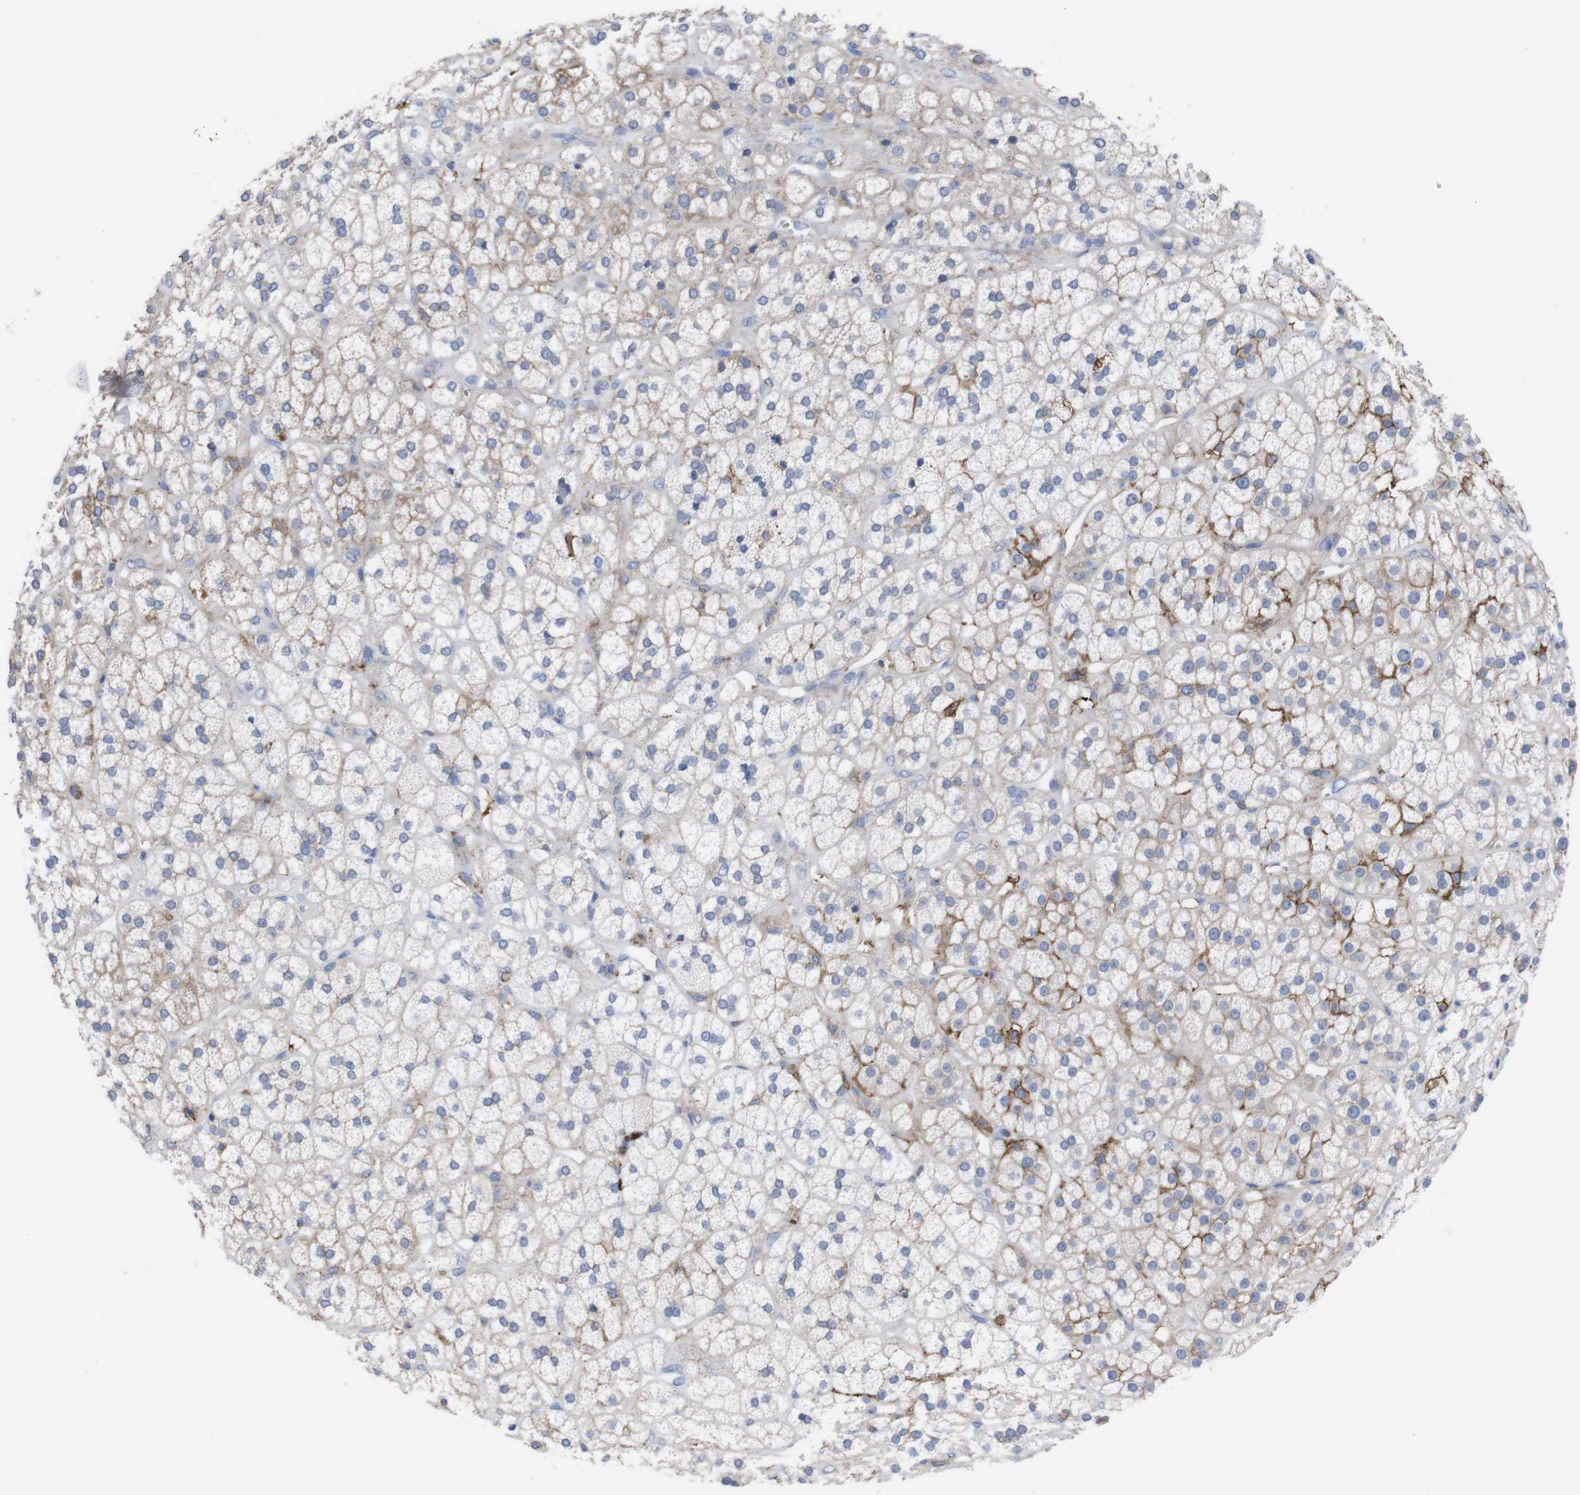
{"staining": {"intensity": "moderate", "quantity": "25%-75%", "location": "cytoplasmic/membranous"}, "tissue": "adrenal gland", "cell_type": "Glandular cells", "image_type": "normal", "snomed": [{"axis": "morphology", "description": "Normal tissue, NOS"}, {"axis": "topography", "description": "Adrenal gland"}], "caption": "Immunohistochemical staining of benign human adrenal gland displays moderate cytoplasmic/membranous protein staining in approximately 25%-75% of glandular cells.", "gene": "C5AR1", "patient": {"sex": "male", "age": 56}}